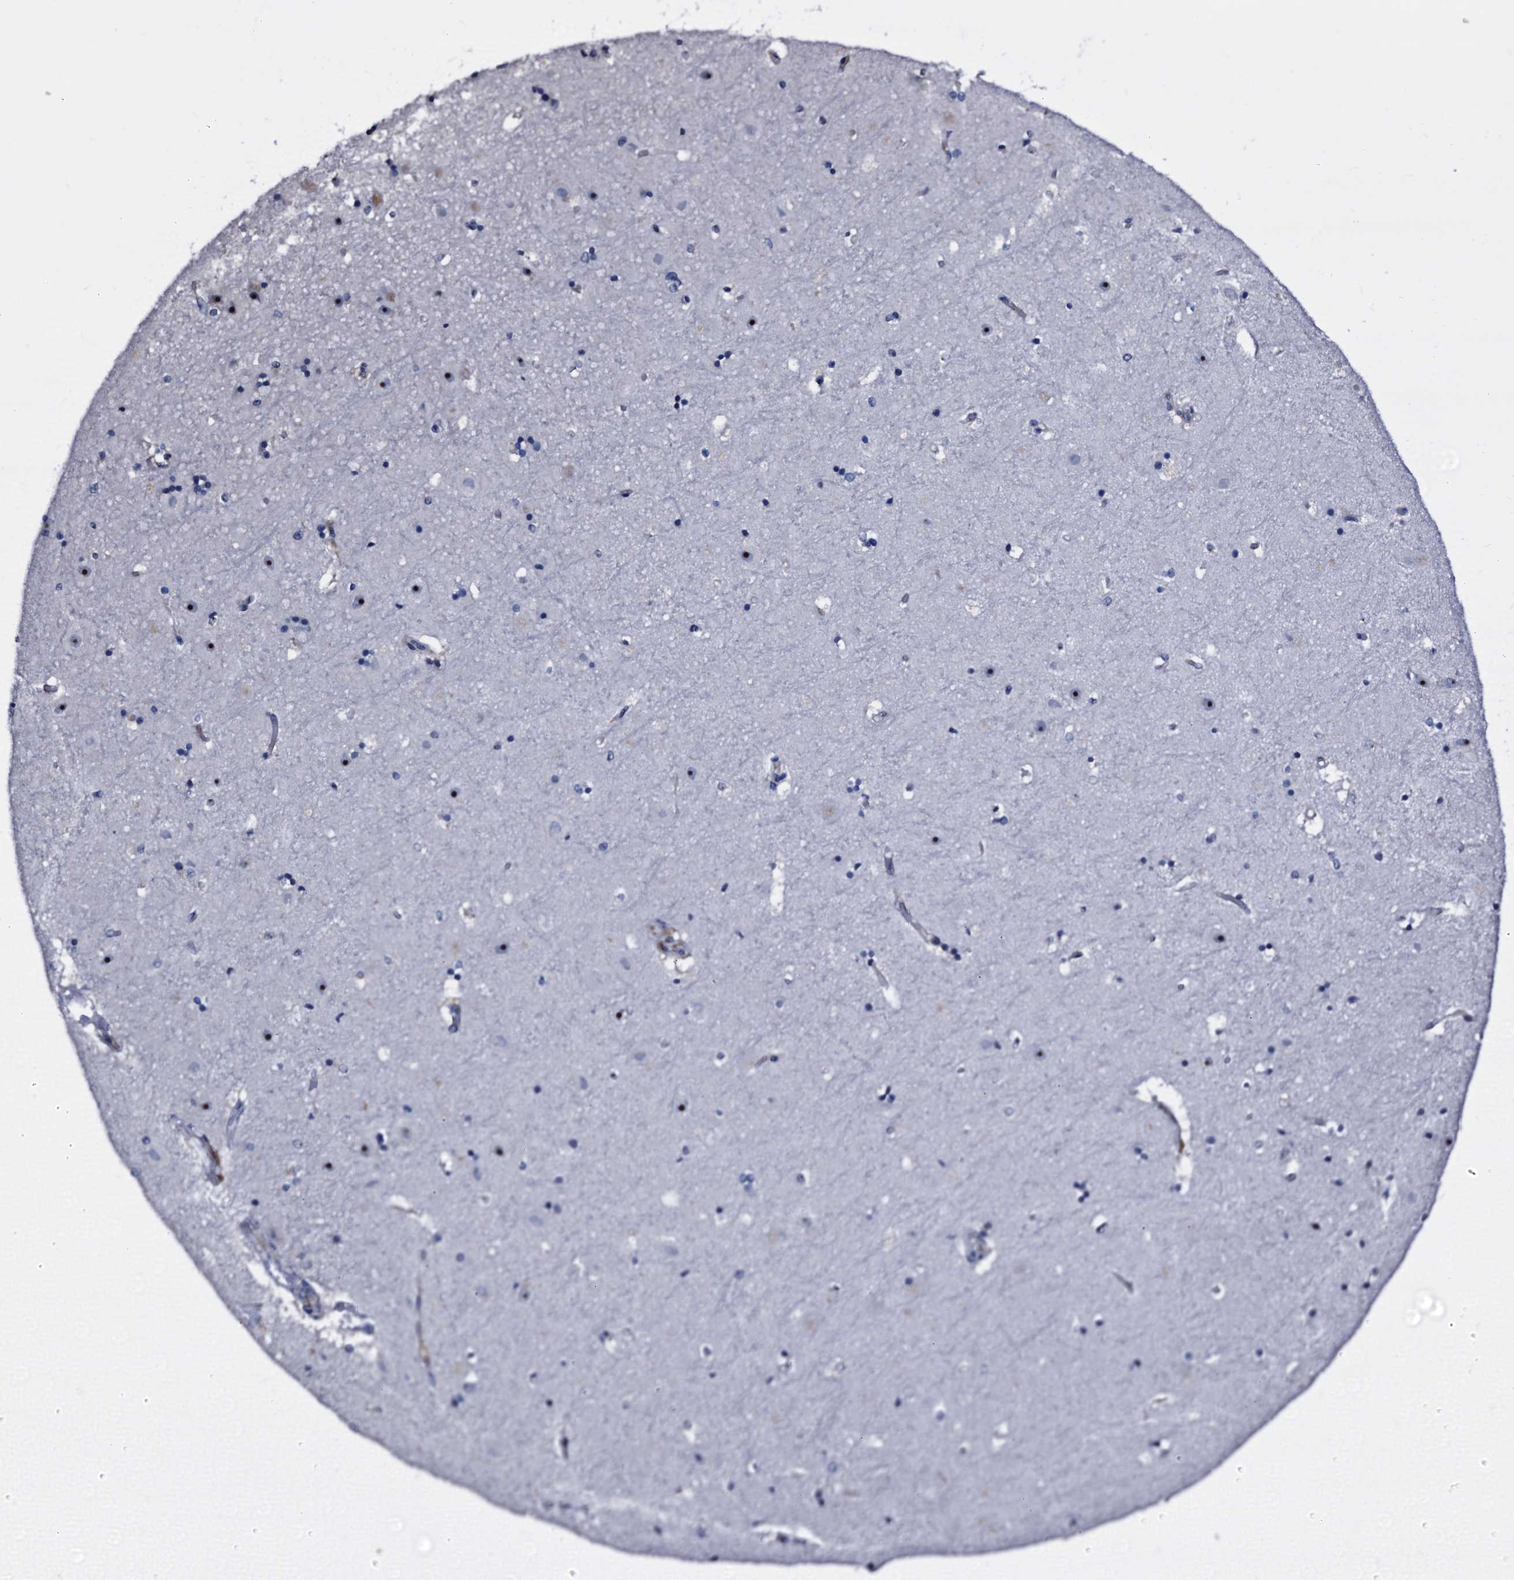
{"staining": {"intensity": "negative", "quantity": "none", "location": "none"}, "tissue": "hippocampus", "cell_type": "Glial cells", "image_type": "normal", "snomed": [{"axis": "morphology", "description": "Normal tissue, NOS"}, {"axis": "topography", "description": "Hippocampus"}], "caption": "High power microscopy histopathology image of an IHC image of normal hippocampus, revealing no significant expression in glial cells. Nuclei are stained in blue.", "gene": "EMG1", "patient": {"sex": "female", "age": 52}}